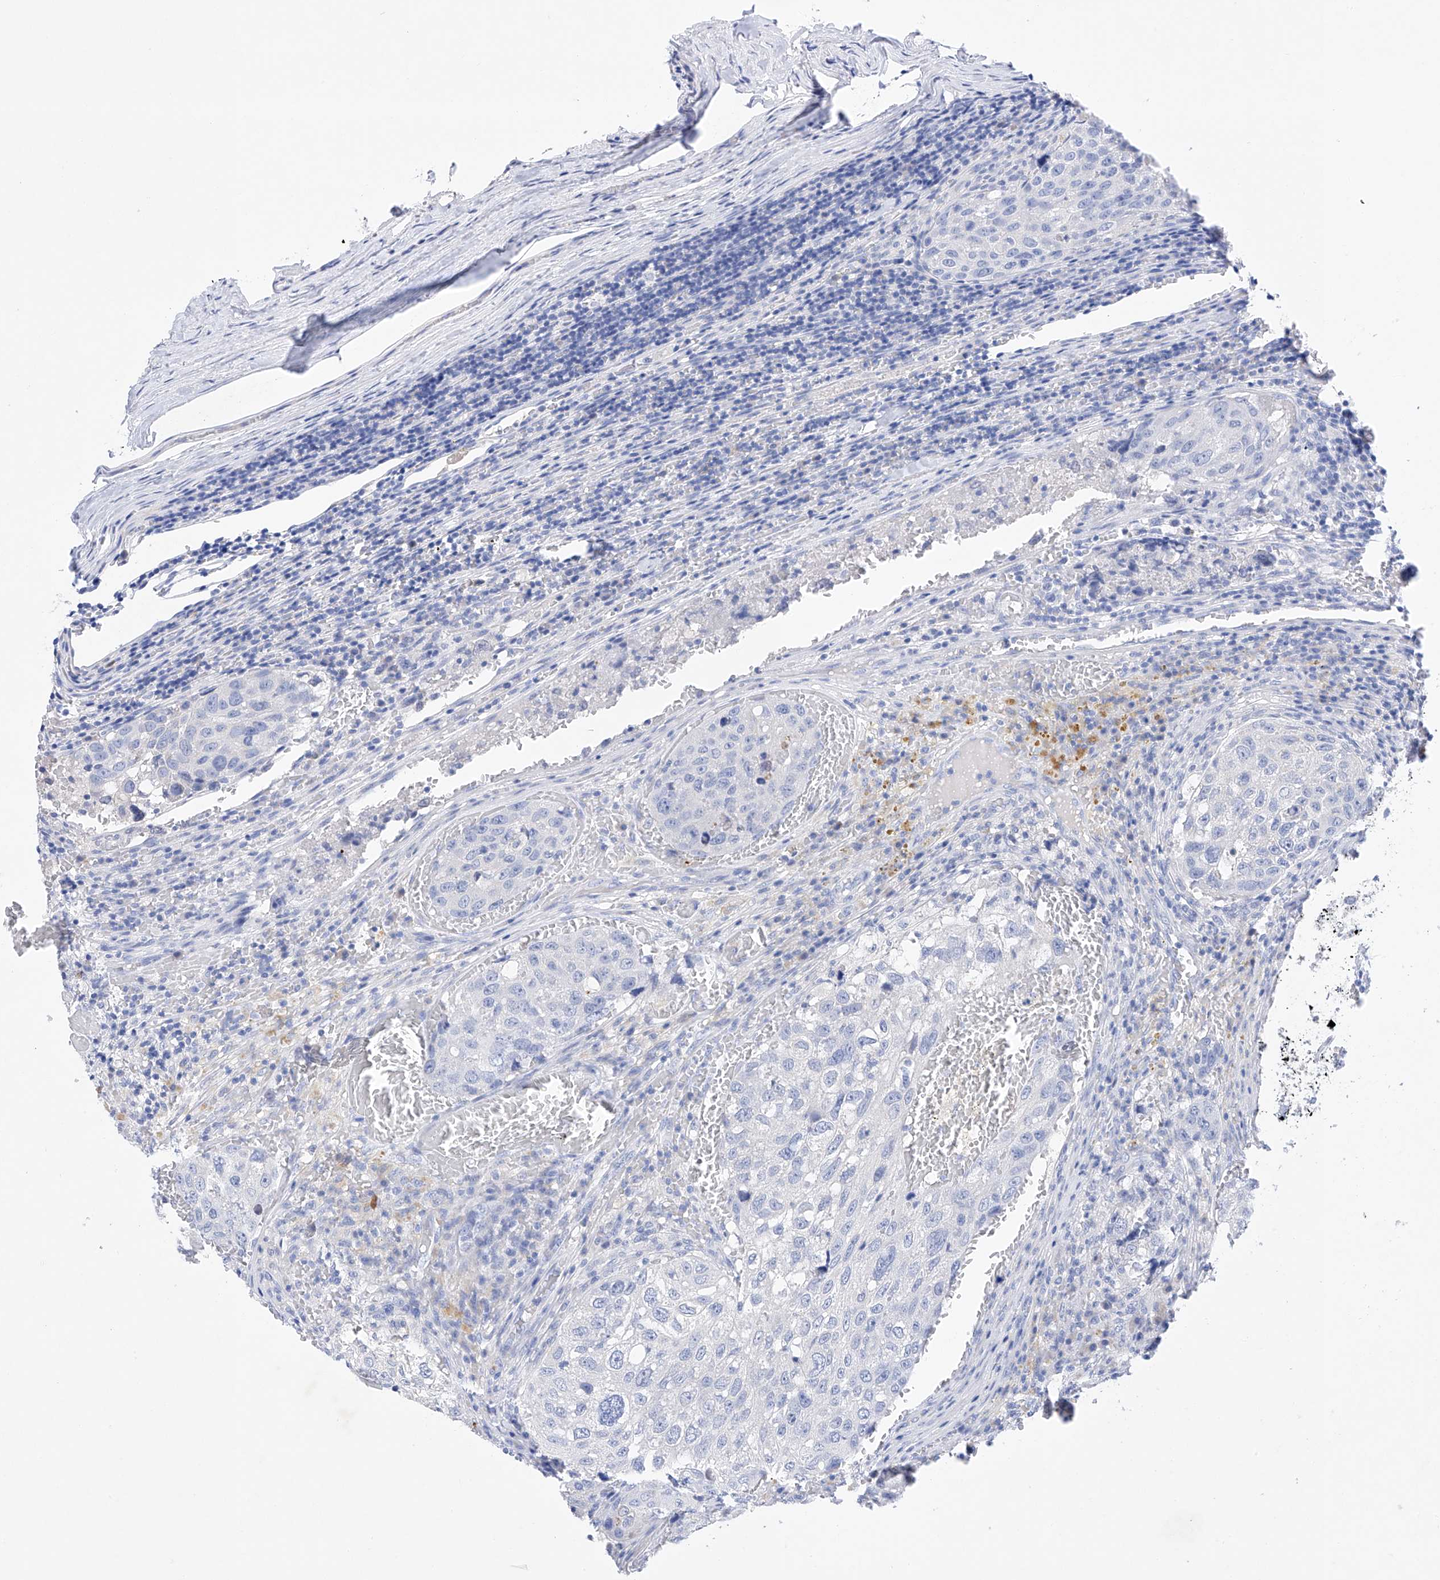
{"staining": {"intensity": "negative", "quantity": "none", "location": "none"}, "tissue": "urothelial cancer", "cell_type": "Tumor cells", "image_type": "cancer", "snomed": [{"axis": "morphology", "description": "Urothelial carcinoma, High grade"}, {"axis": "topography", "description": "Lymph node"}, {"axis": "topography", "description": "Urinary bladder"}], "caption": "This is an immunohistochemistry image of urothelial cancer. There is no expression in tumor cells.", "gene": "LURAP1", "patient": {"sex": "male", "age": 51}}